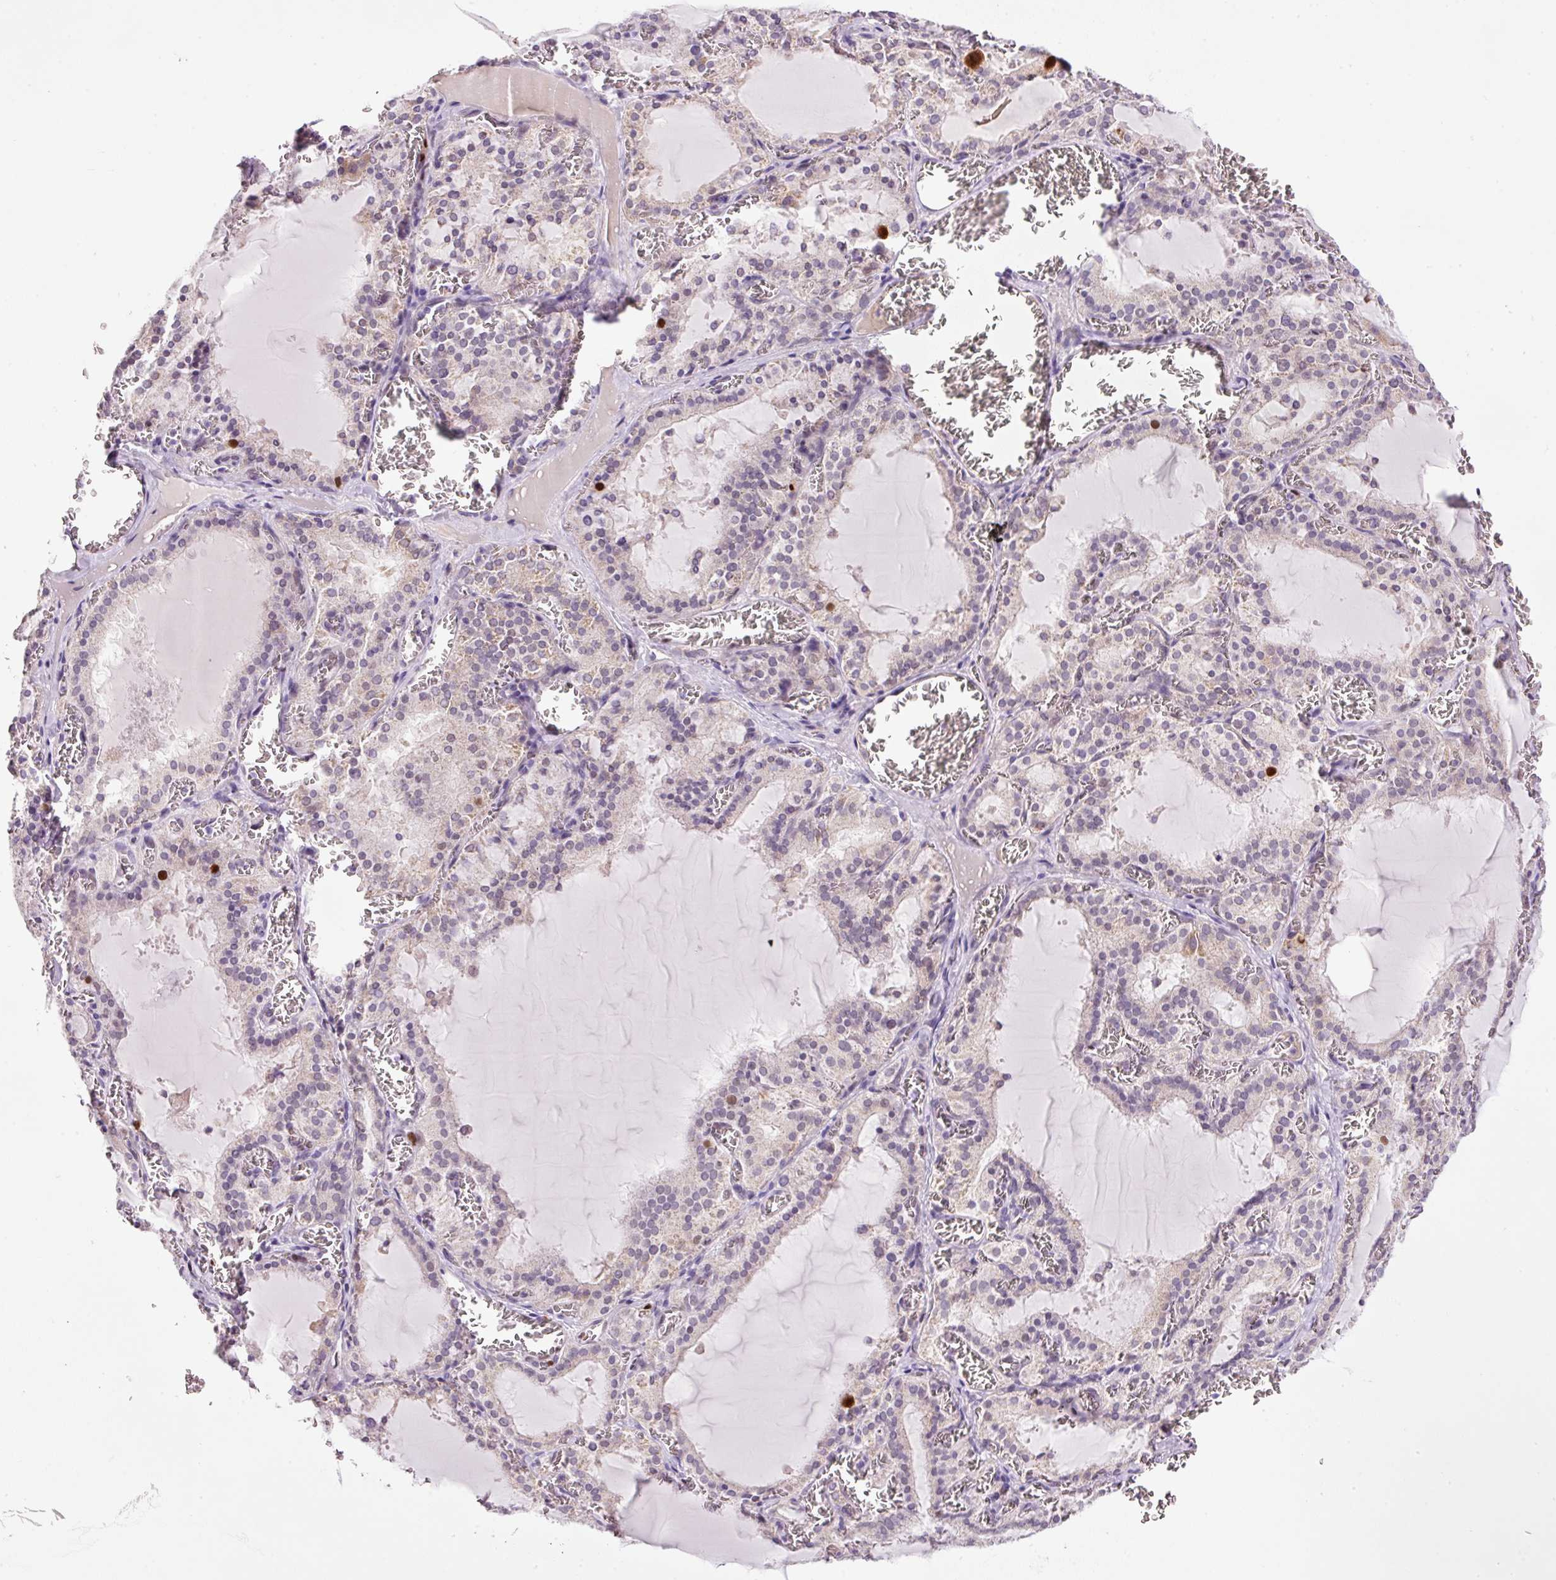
{"staining": {"intensity": "weak", "quantity": "25%-75%", "location": "cytoplasmic/membranous"}, "tissue": "thyroid gland", "cell_type": "Glandular cells", "image_type": "normal", "snomed": [{"axis": "morphology", "description": "Normal tissue, NOS"}, {"axis": "topography", "description": "Thyroid gland"}], "caption": "A brown stain highlights weak cytoplasmic/membranous staining of a protein in glandular cells of benign human thyroid gland. (Brightfield microscopy of DAB IHC at high magnification).", "gene": "KPNA2", "patient": {"sex": "female", "age": 30}}